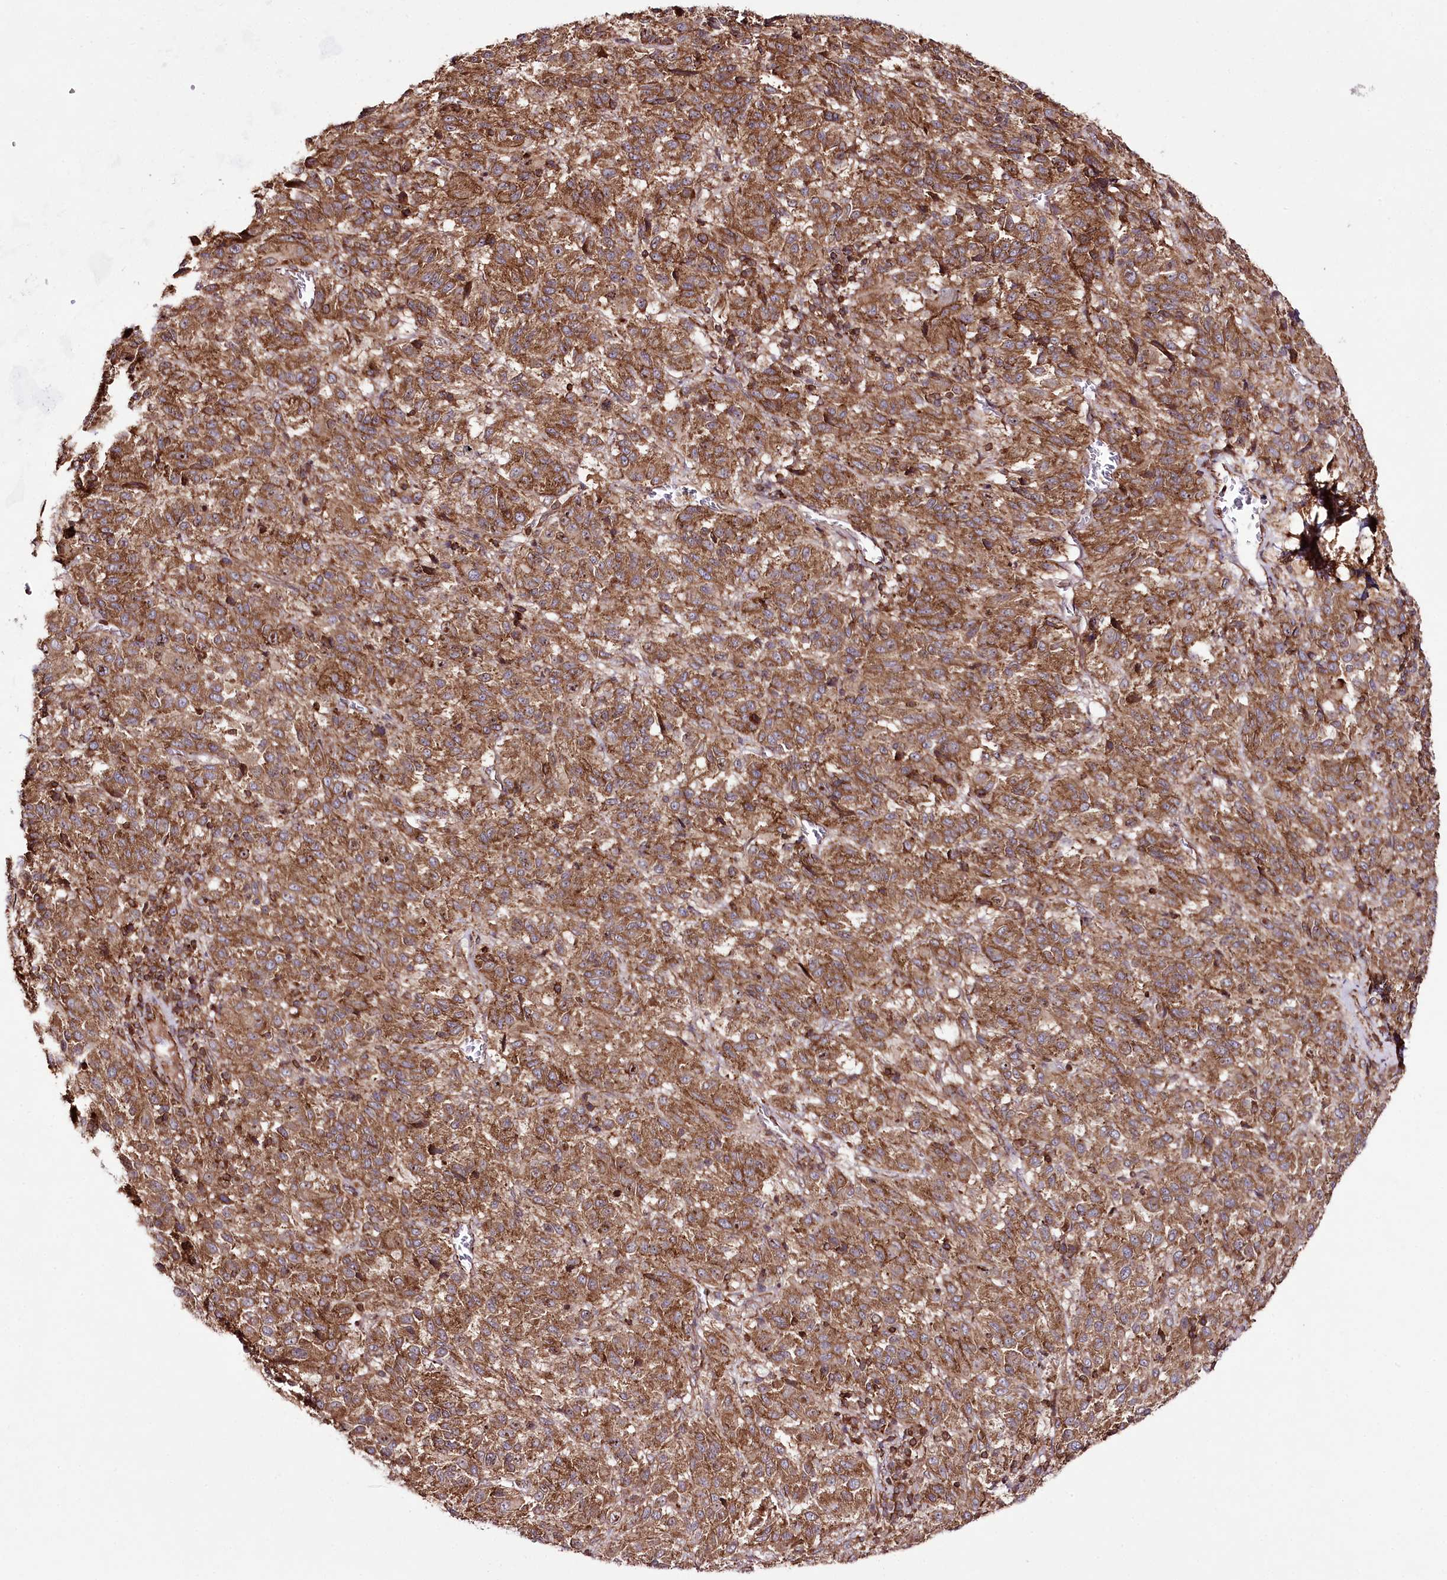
{"staining": {"intensity": "strong", "quantity": ">75%", "location": "cytoplasmic/membranous"}, "tissue": "melanoma", "cell_type": "Tumor cells", "image_type": "cancer", "snomed": [{"axis": "morphology", "description": "Malignant melanoma, Metastatic site"}, {"axis": "topography", "description": "Lung"}], "caption": "Malignant melanoma (metastatic site) stained for a protein (brown) shows strong cytoplasmic/membranous positive positivity in approximately >75% of tumor cells.", "gene": "DHX29", "patient": {"sex": "male", "age": 64}}